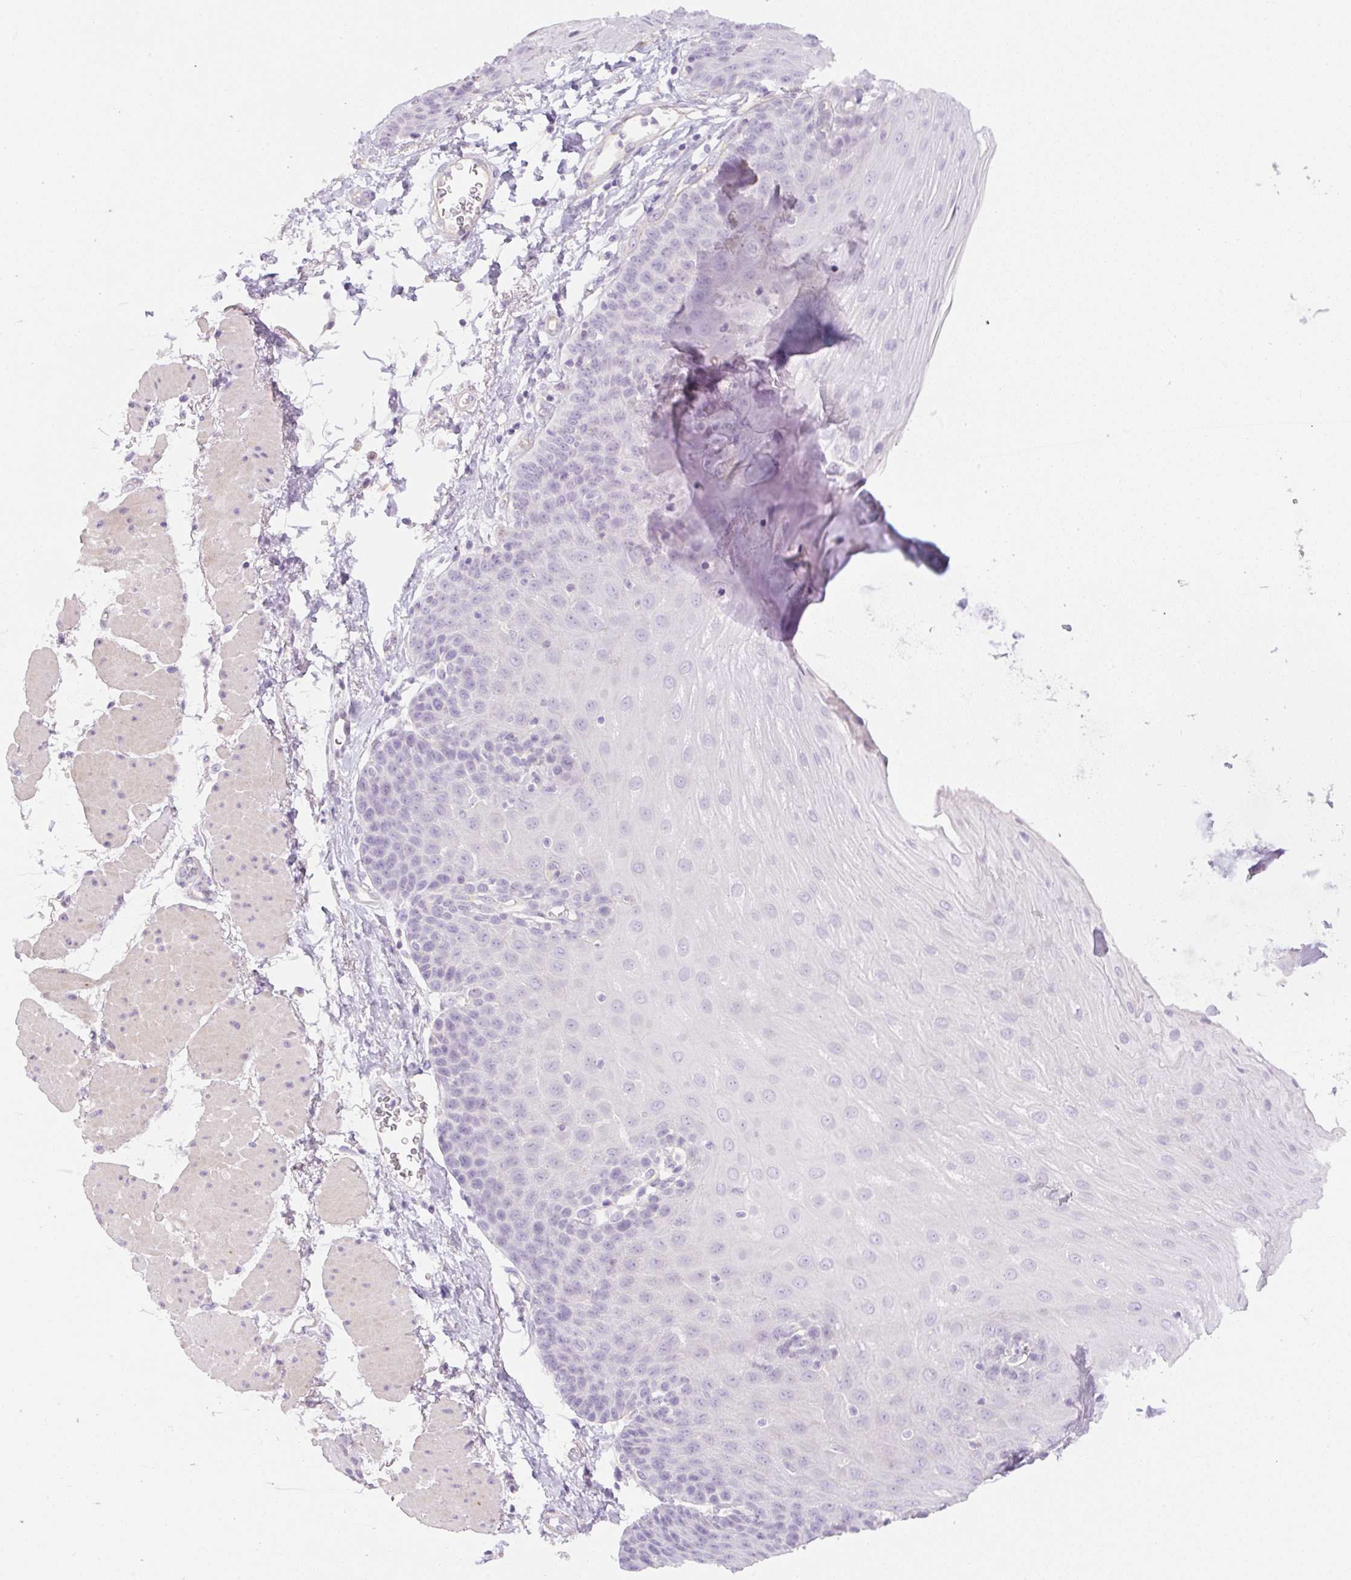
{"staining": {"intensity": "negative", "quantity": "none", "location": "none"}, "tissue": "esophagus", "cell_type": "Squamous epithelial cells", "image_type": "normal", "snomed": [{"axis": "morphology", "description": "Normal tissue, NOS"}, {"axis": "topography", "description": "Esophagus"}], "caption": "The image demonstrates no staining of squamous epithelial cells in unremarkable esophagus.", "gene": "MIA2", "patient": {"sex": "female", "age": 81}}